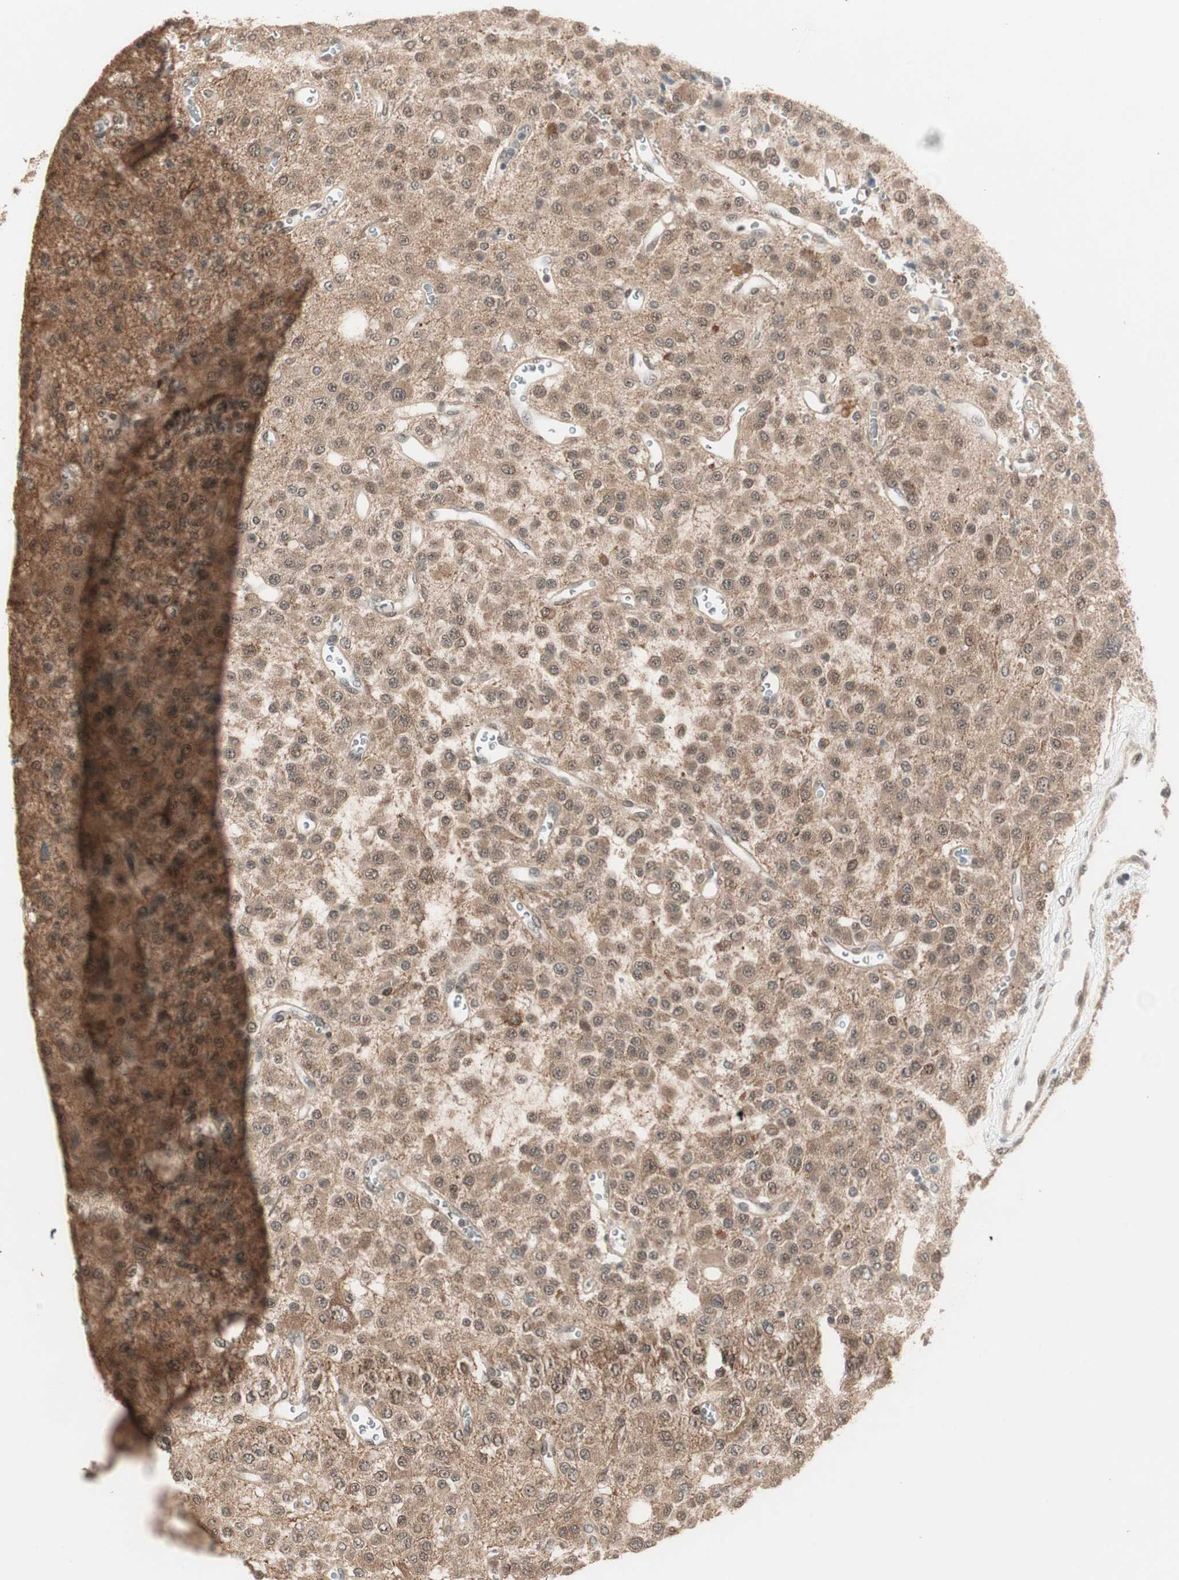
{"staining": {"intensity": "moderate", "quantity": ">75%", "location": "cytoplasmic/membranous,nuclear"}, "tissue": "glioma", "cell_type": "Tumor cells", "image_type": "cancer", "snomed": [{"axis": "morphology", "description": "Glioma, malignant, Low grade"}, {"axis": "topography", "description": "Brain"}], "caption": "Immunohistochemical staining of malignant low-grade glioma exhibits medium levels of moderate cytoplasmic/membranous and nuclear protein expression in approximately >75% of tumor cells. The staining is performed using DAB (3,3'-diaminobenzidine) brown chromogen to label protein expression. The nuclei are counter-stained blue using hematoxylin.", "gene": "ZSCAN31", "patient": {"sex": "male", "age": 38}}